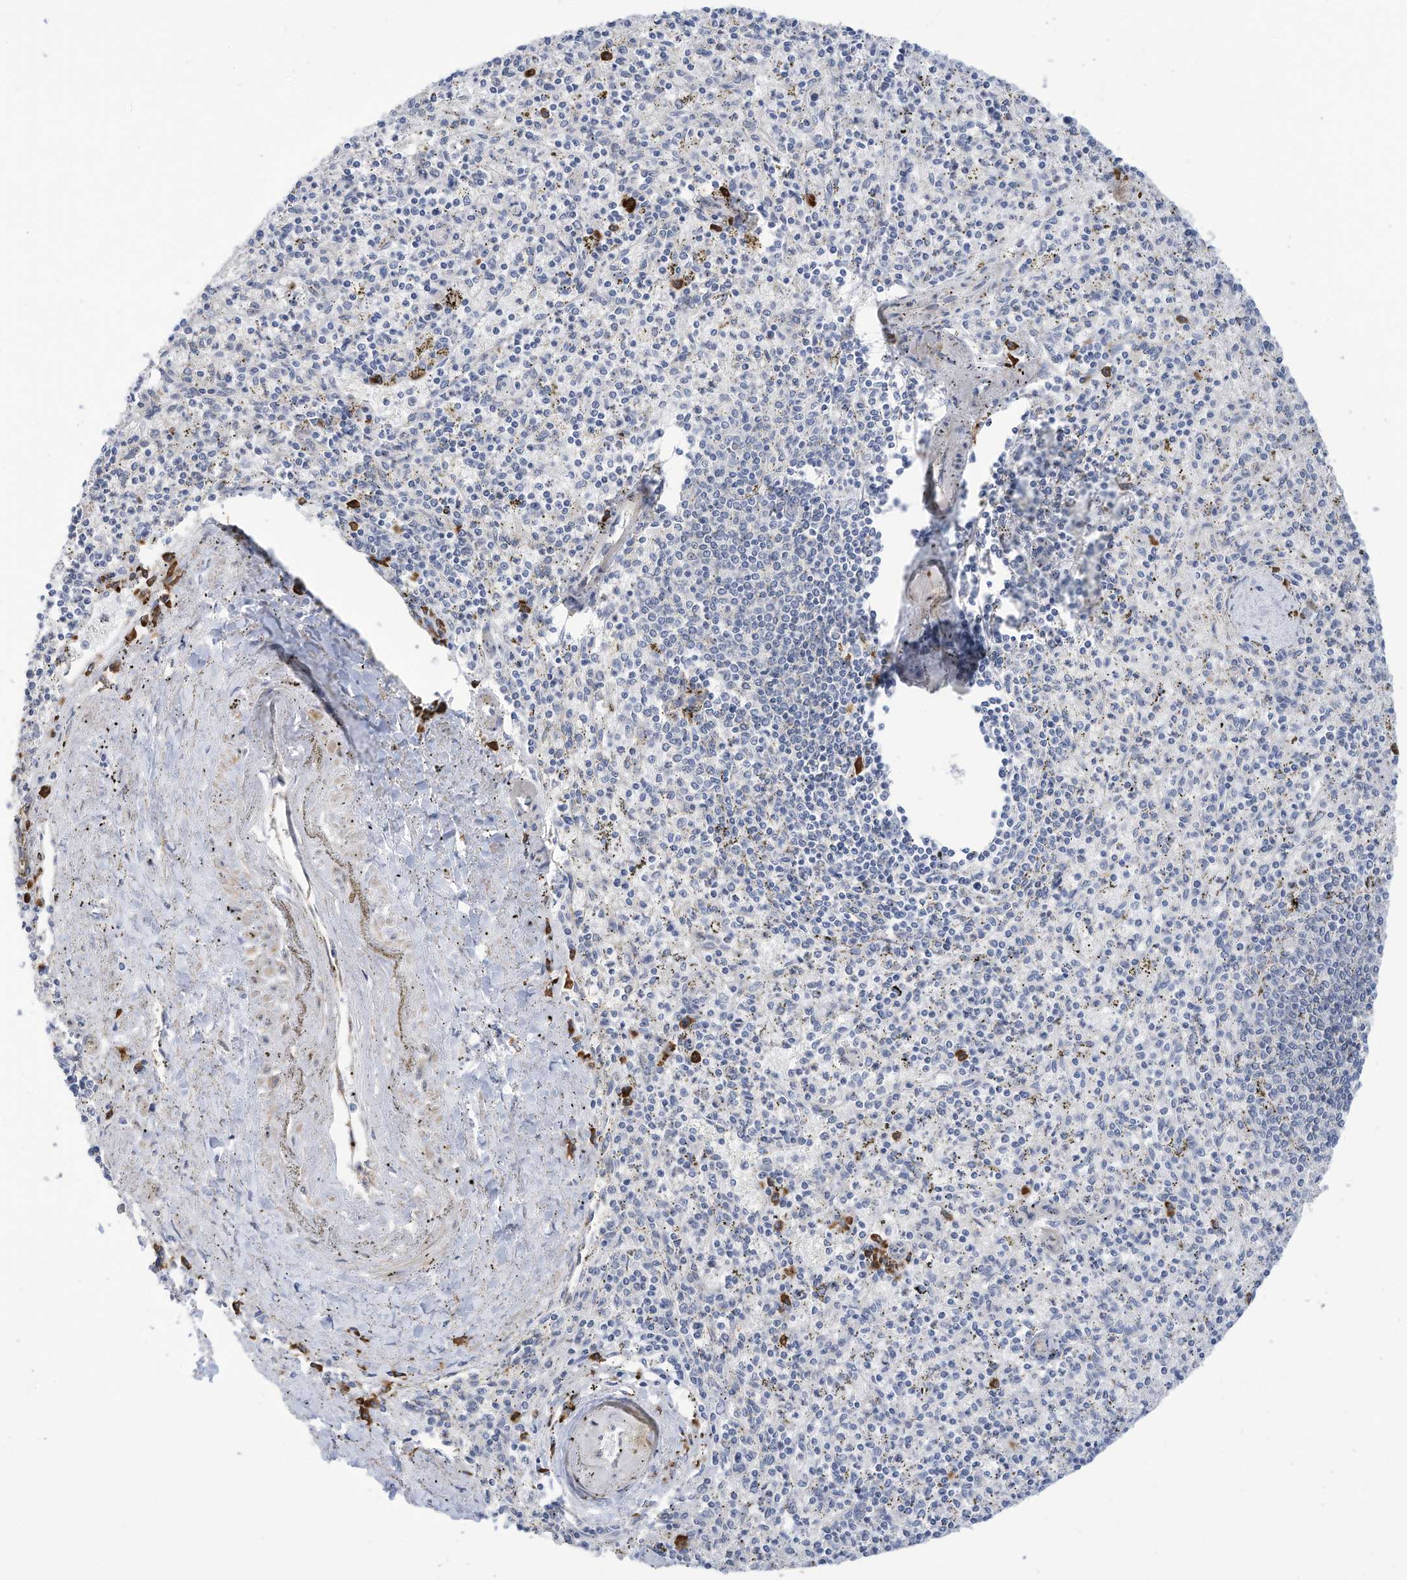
{"staining": {"intensity": "strong", "quantity": "<25%", "location": "cytoplasmic/membranous"}, "tissue": "spleen", "cell_type": "Cells in red pulp", "image_type": "normal", "snomed": [{"axis": "morphology", "description": "Normal tissue, NOS"}, {"axis": "topography", "description": "Spleen"}], "caption": "Cells in red pulp demonstrate medium levels of strong cytoplasmic/membranous positivity in about <25% of cells in normal human spleen.", "gene": "ZNF292", "patient": {"sex": "male", "age": 72}}